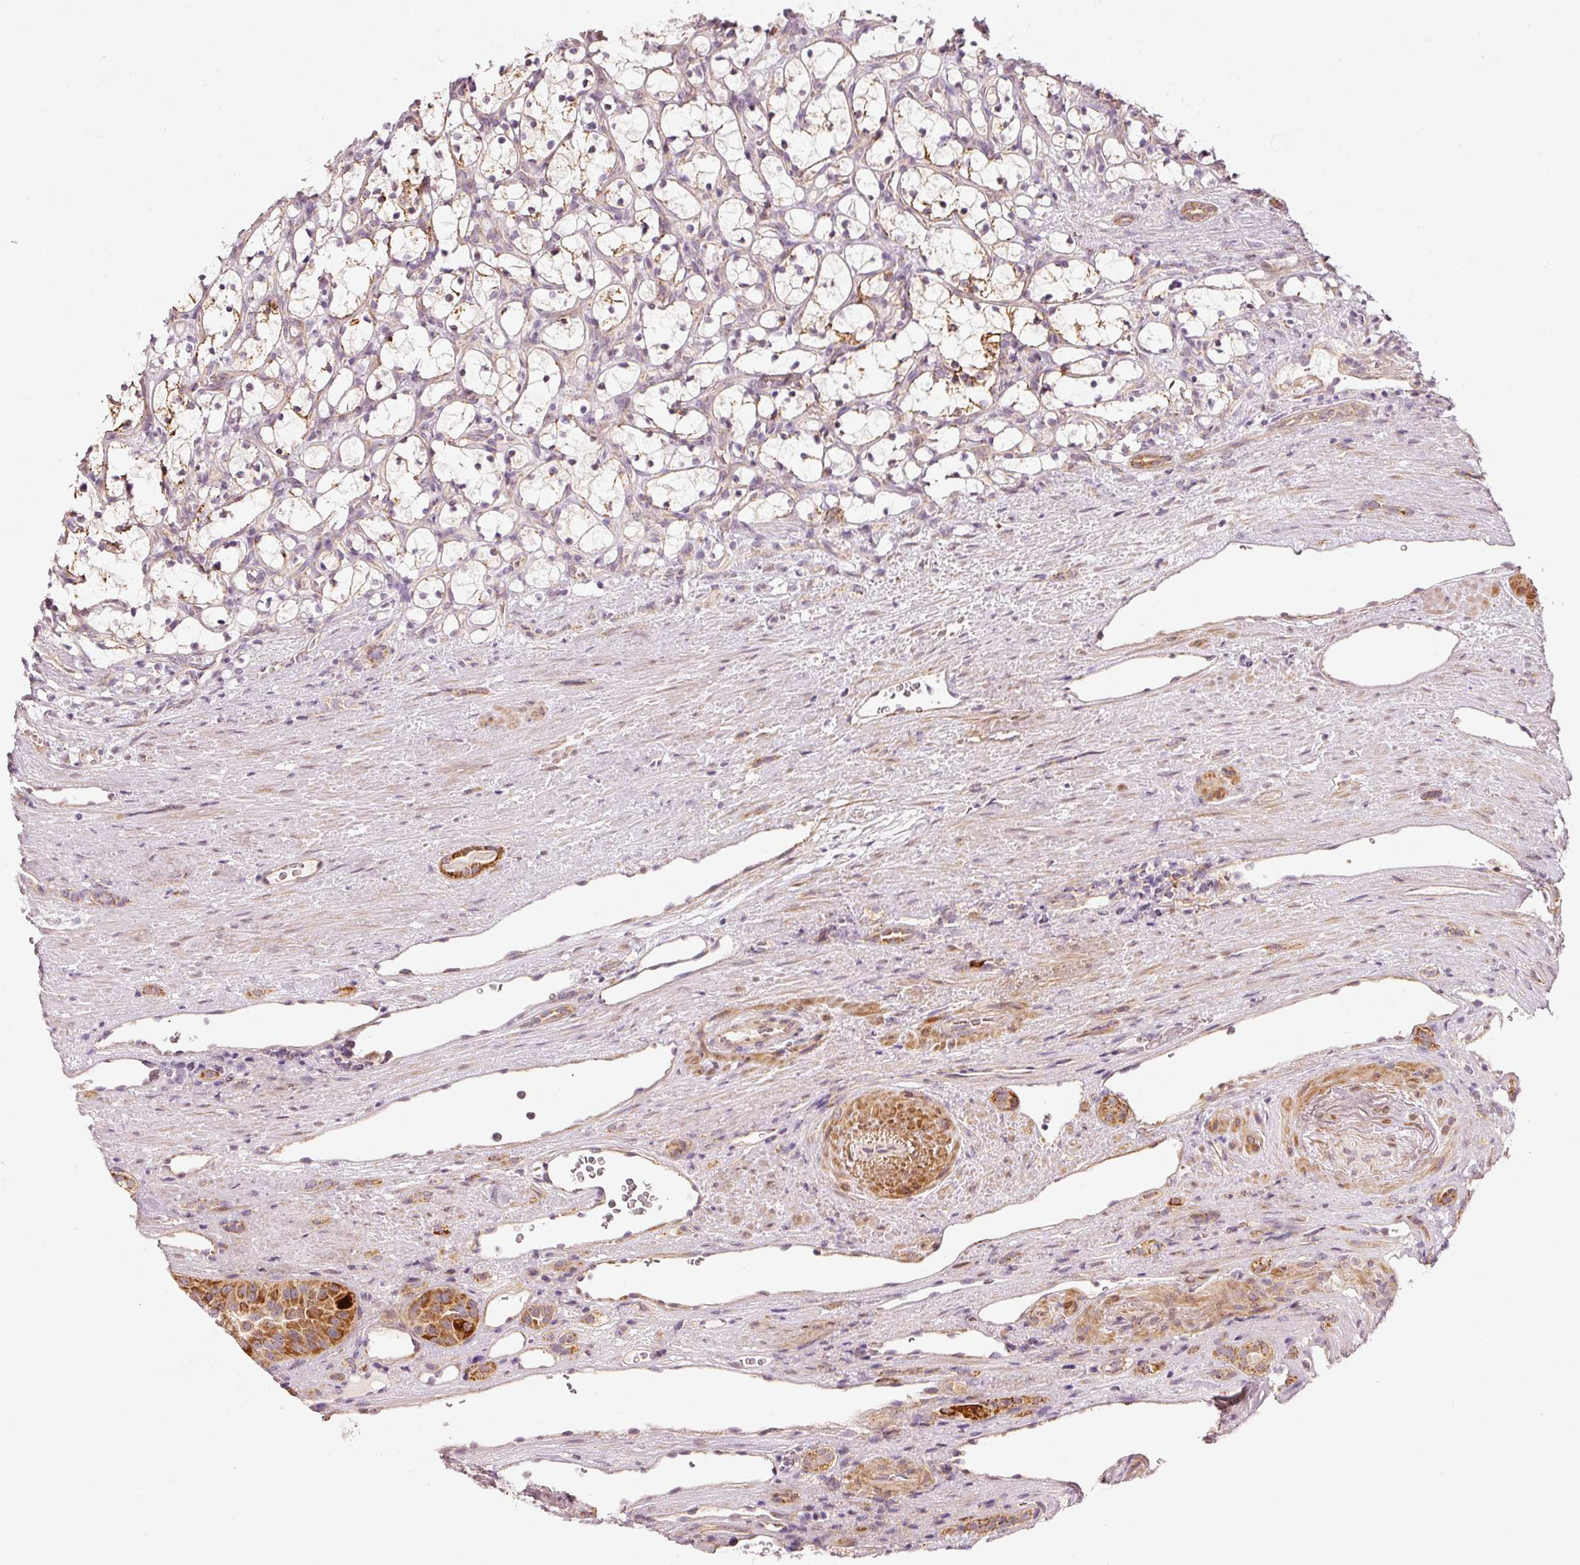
{"staining": {"intensity": "moderate", "quantity": "<25%", "location": "cytoplasmic/membranous"}, "tissue": "renal cancer", "cell_type": "Tumor cells", "image_type": "cancer", "snomed": [{"axis": "morphology", "description": "Adenocarcinoma, NOS"}, {"axis": "topography", "description": "Kidney"}], "caption": "Renal adenocarcinoma stained with a brown dye demonstrates moderate cytoplasmic/membranous positive expression in about <25% of tumor cells.", "gene": "ARHGAP22", "patient": {"sex": "female", "age": 69}}